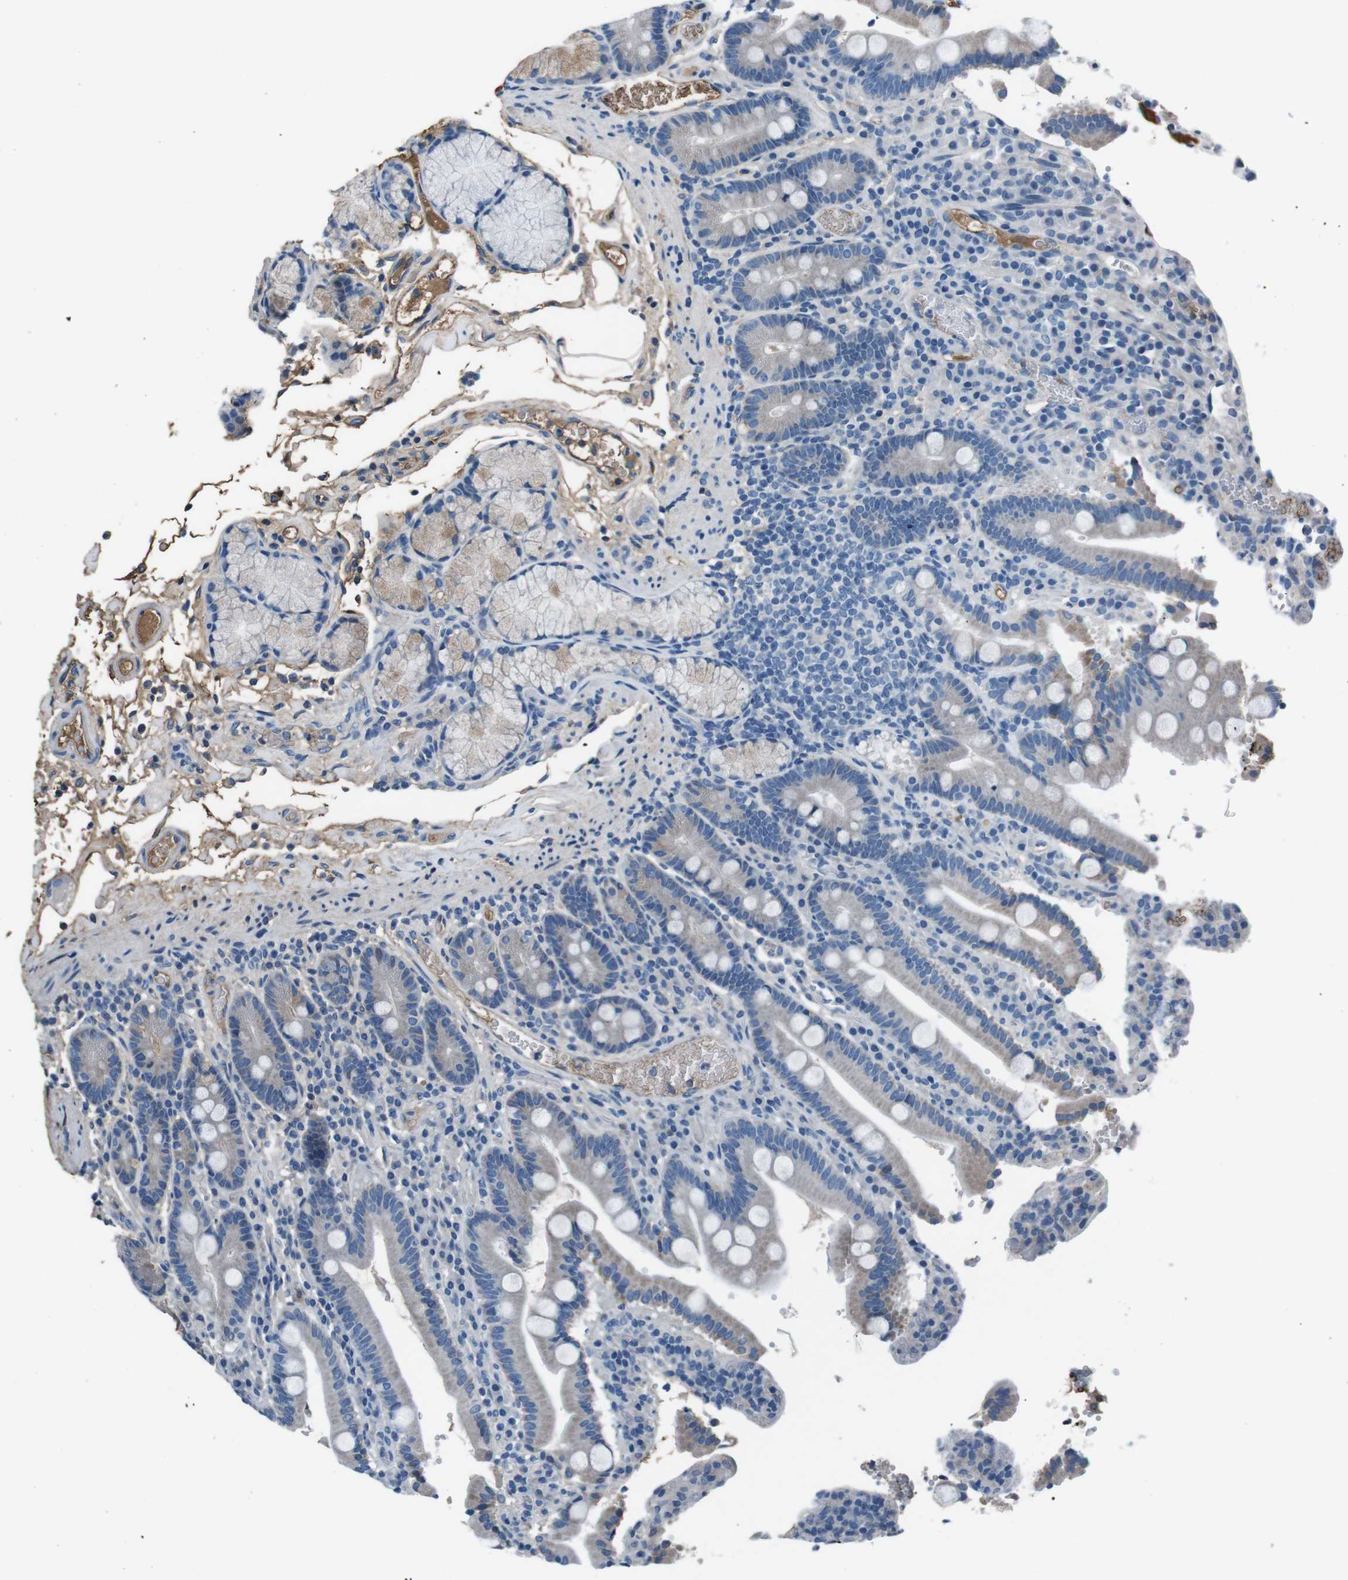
{"staining": {"intensity": "moderate", "quantity": "<25%", "location": "cytoplasmic/membranous"}, "tissue": "duodenum", "cell_type": "Glandular cells", "image_type": "normal", "snomed": [{"axis": "morphology", "description": "Normal tissue, NOS"}, {"axis": "topography", "description": "Small intestine, NOS"}], "caption": "A histopathology image of duodenum stained for a protein shows moderate cytoplasmic/membranous brown staining in glandular cells.", "gene": "LEP", "patient": {"sex": "female", "age": 71}}